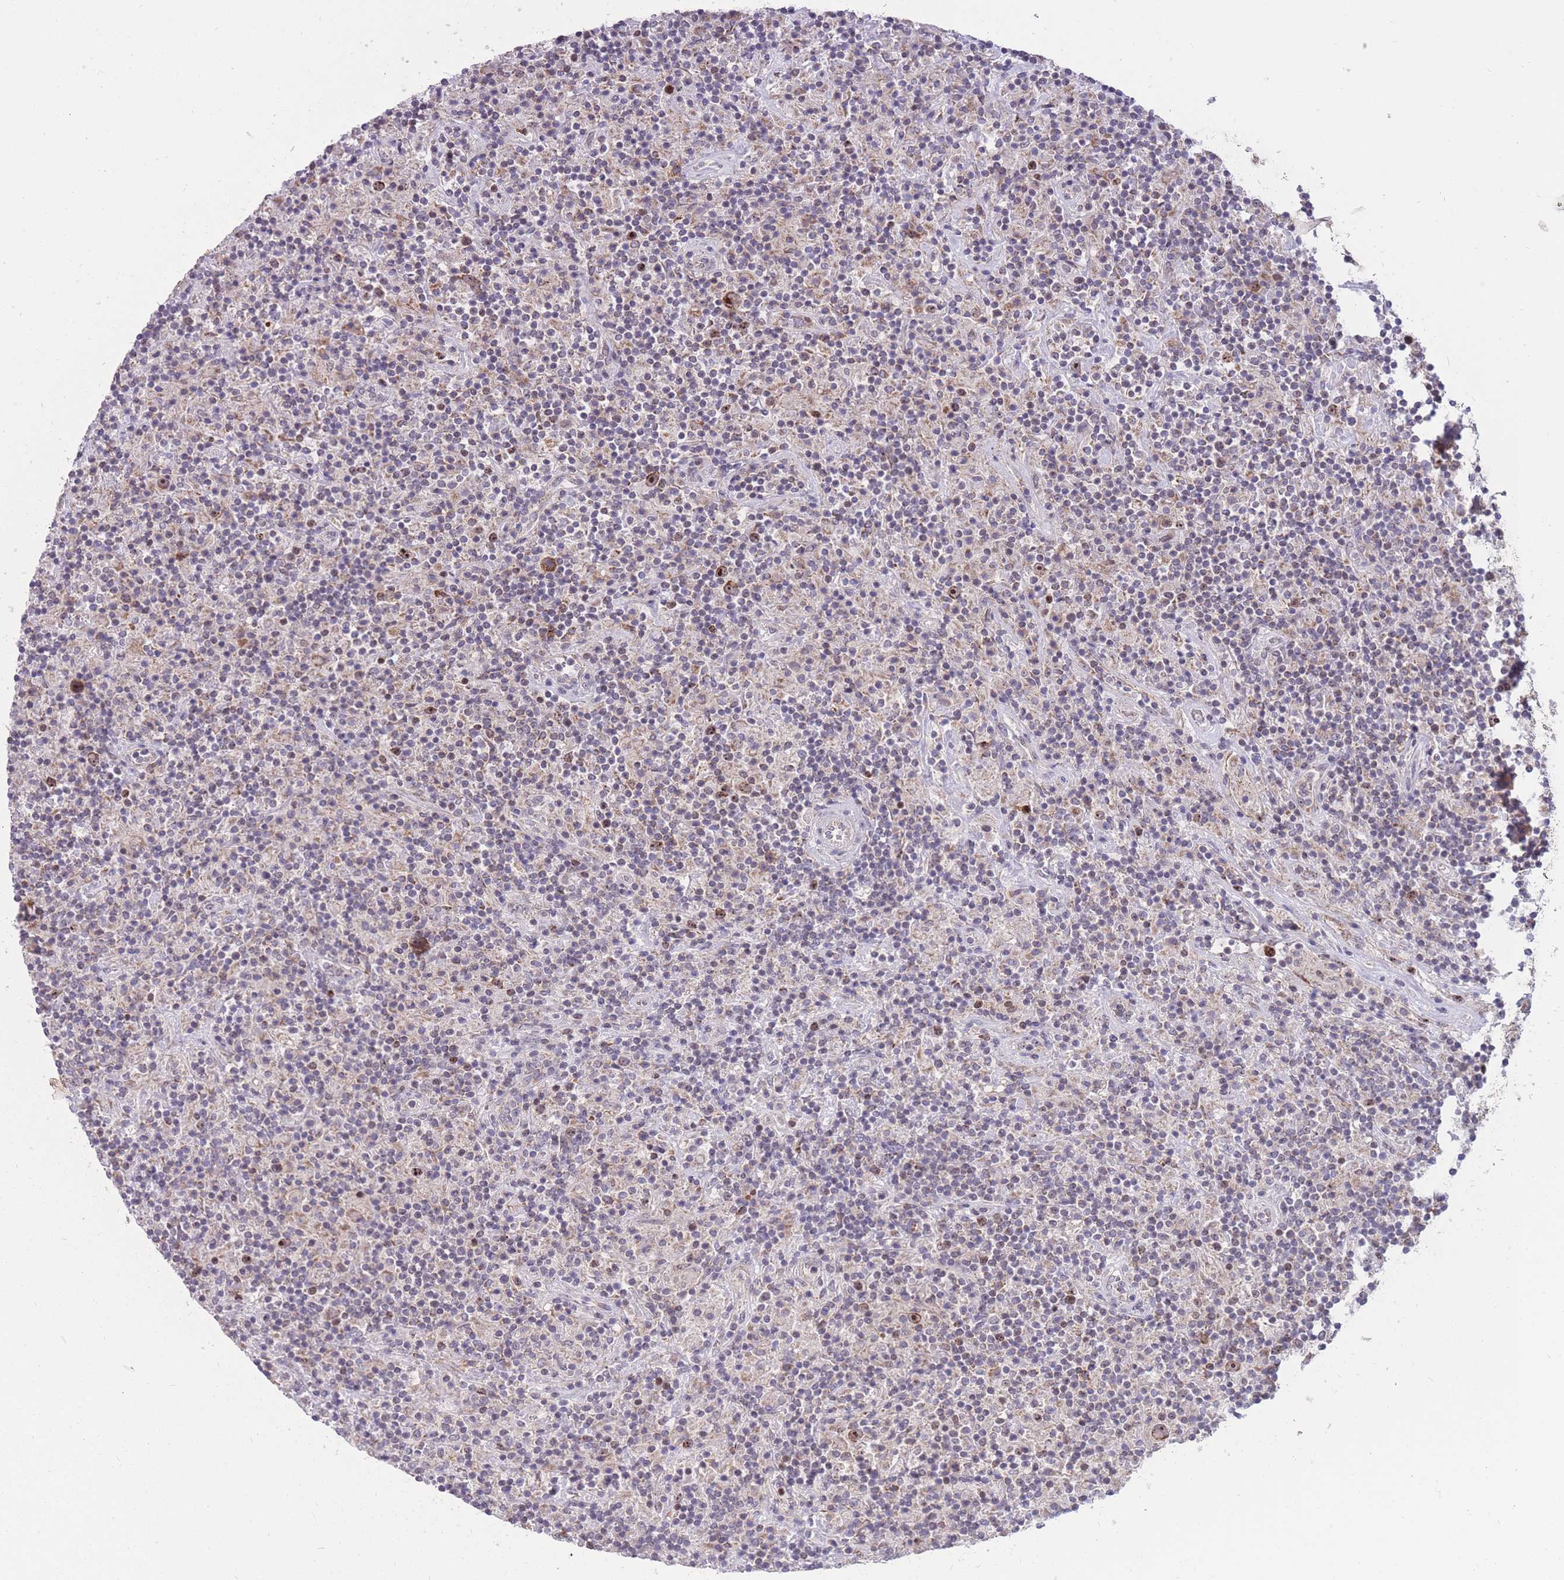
{"staining": {"intensity": "strong", "quantity": ">75%", "location": "nuclear"}, "tissue": "lymphoma", "cell_type": "Tumor cells", "image_type": "cancer", "snomed": [{"axis": "morphology", "description": "Hodgkin's disease, NOS"}, {"axis": "topography", "description": "Lymph node"}], "caption": "Immunohistochemistry (IHC) (DAB (3,3'-diaminobenzidine)) staining of human Hodgkin's disease shows strong nuclear protein expression in approximately >75% of tumor cells. Nuclei are stained in blue.", "gene": "MCIDAS", "patient": {"sex": "male", "age": 70}}